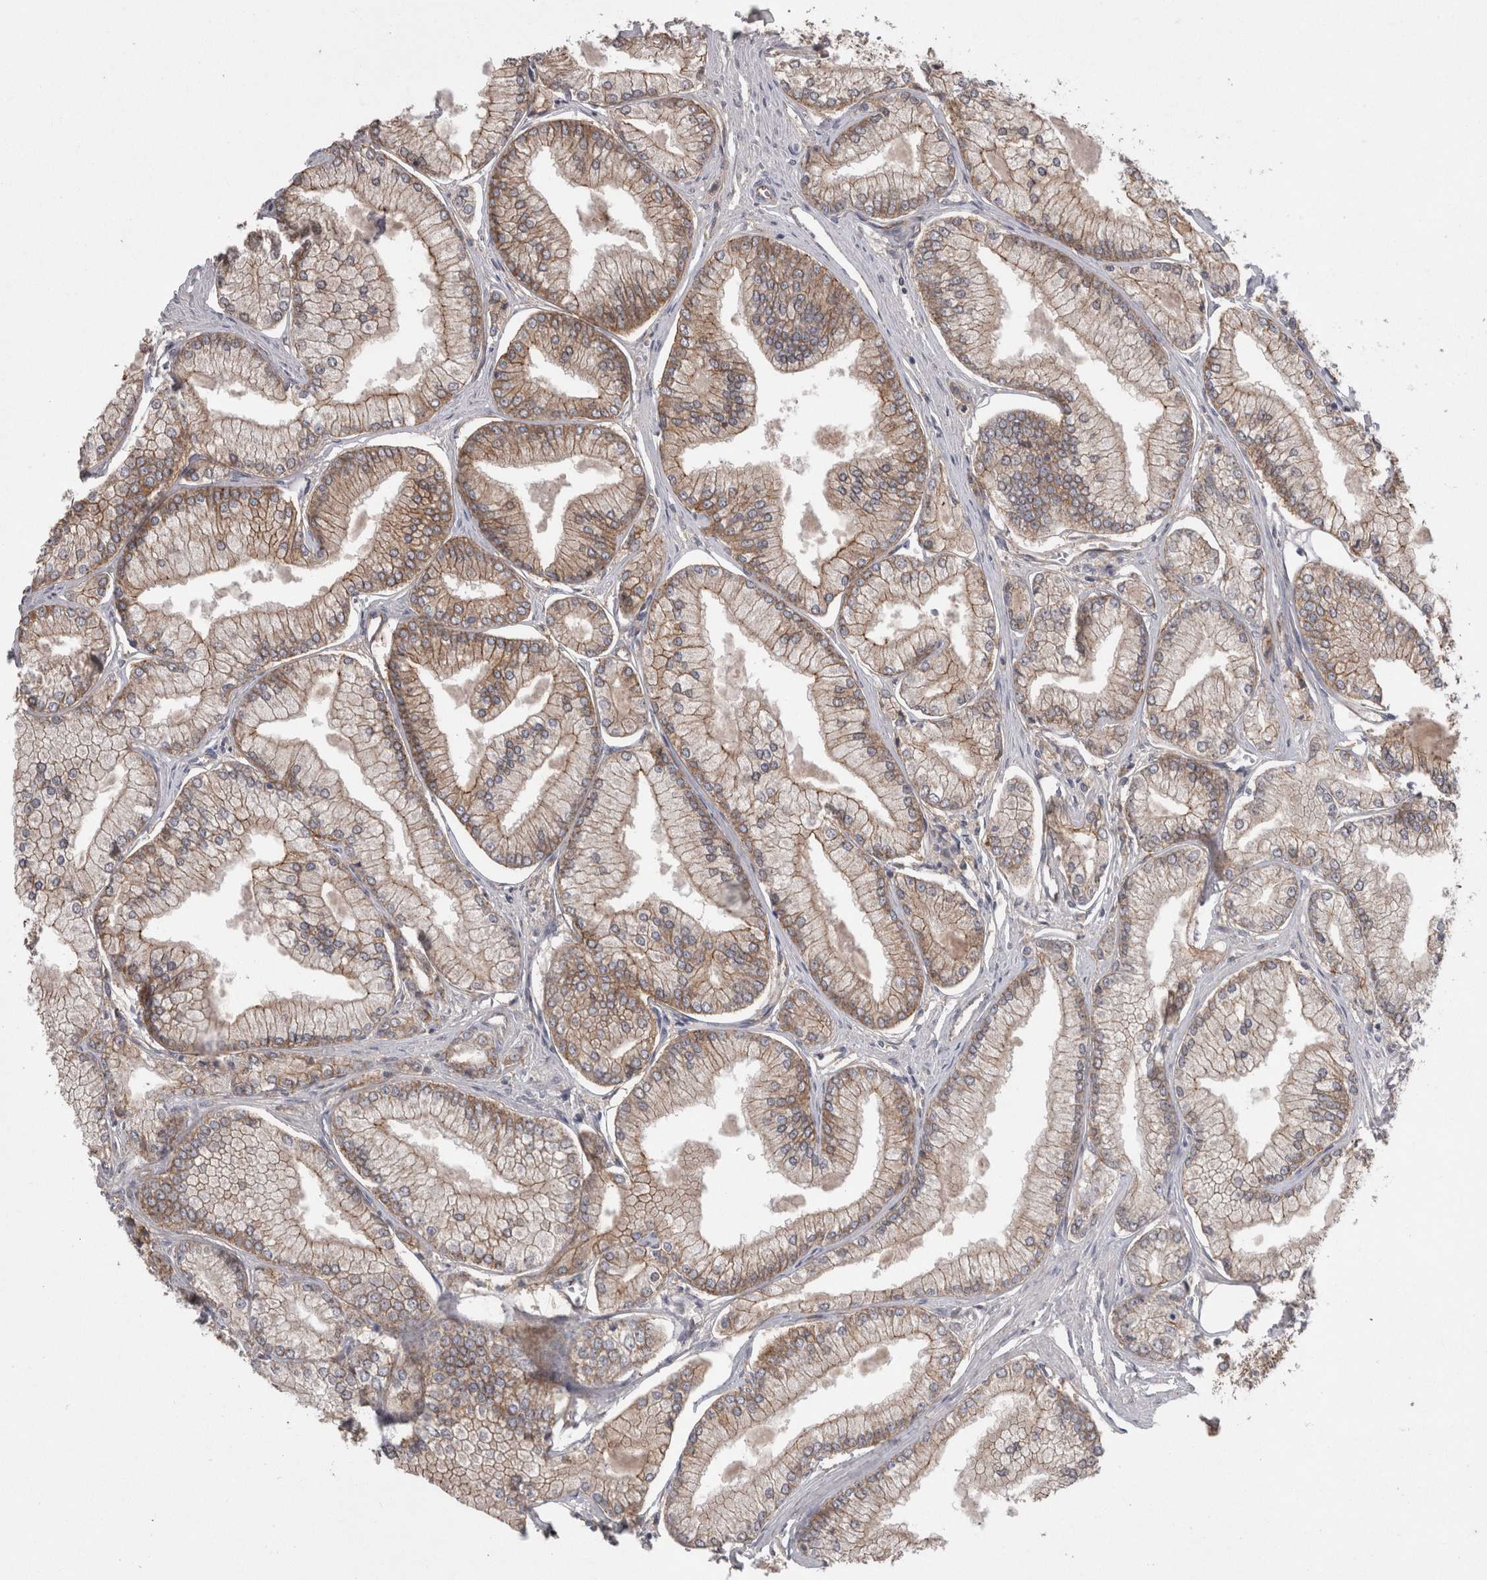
{"staining": {"intensity": "moderate", "quantity": ">75%", "location": "cytoplasmic/membranous"}, "tissue": "prostate cancer", "cell_type": "Tumor cells", "image_type": "cancer", "snomed": [{"axis": "morphology", "description": "Adenocarcinoma, Low grade"}, {"axis": "topography", "description": "Prostate"}], "caption": "Prostate cancer stained for a protein demonstrates moderate cytoplasmic/membranous positivity in tumor cells. The staining was performed using DAB (3,3'-diaminobenzidine), with brown indicating positive protein expression. Nuclei are stained blue with hematoxylin.", "gene": "NECTIN2", "patient": {"sex": "male", "age": 52}}